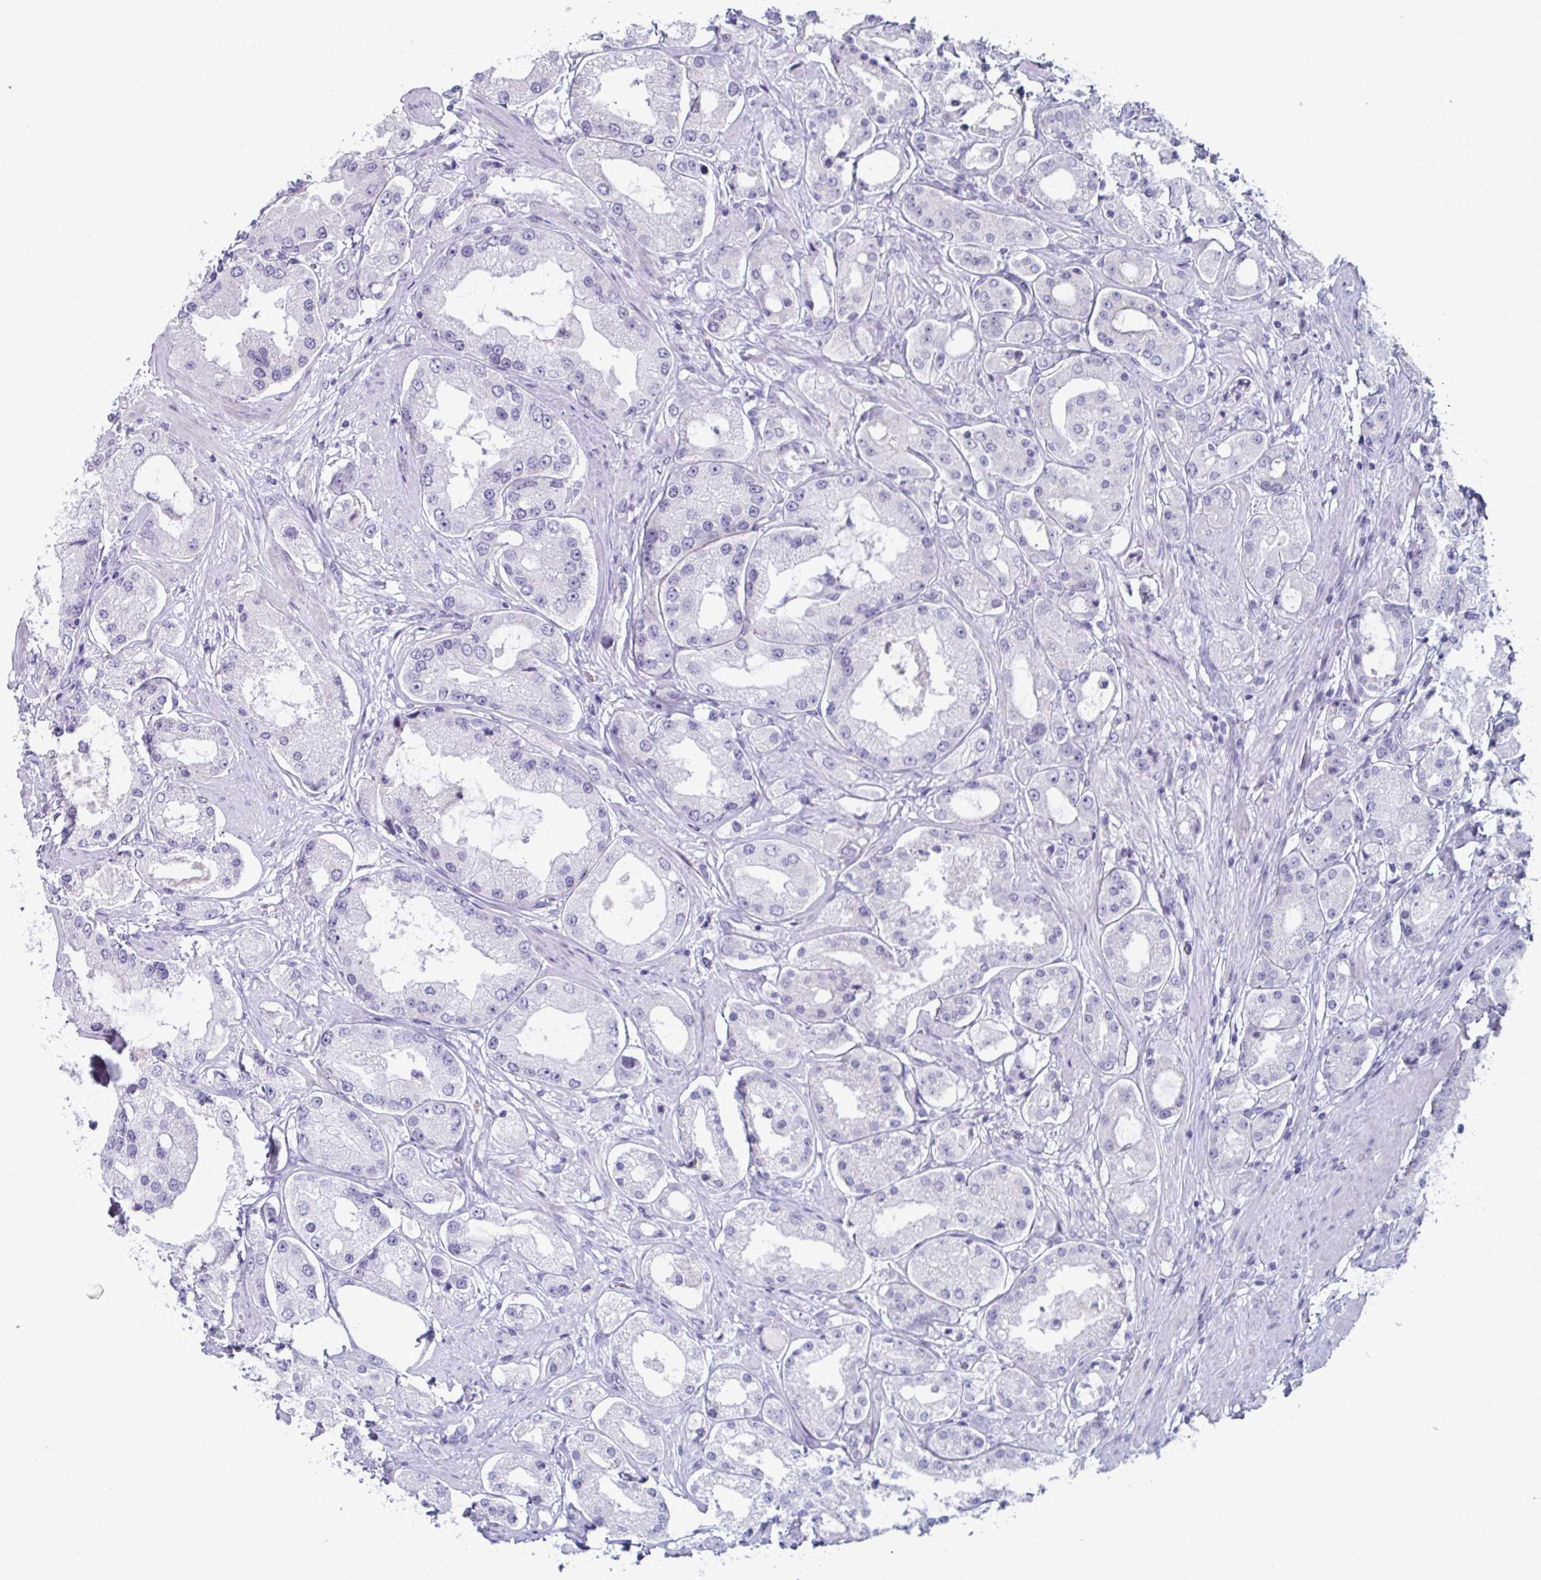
{"staining": {"intensity": "negative", "quantity": "none", "location": "none"}, "tissue": "prostate cancer", "cell_type": "Tumor cells", "image_type": "cancer", "snomed": [{"axis": "morphology", "description": "Adenocarcinoma, High grade"}, {"axis": "topography", "description": "Prostate"}], "caption": "The immunohistochemistry (IHC) micrograph has no significant positivity in tumor cells of adenocarcinoma (high-grade) (prostate) tissue.", "gene": "VSIG10L", "patient": {"sex": "male", "age": 69}}